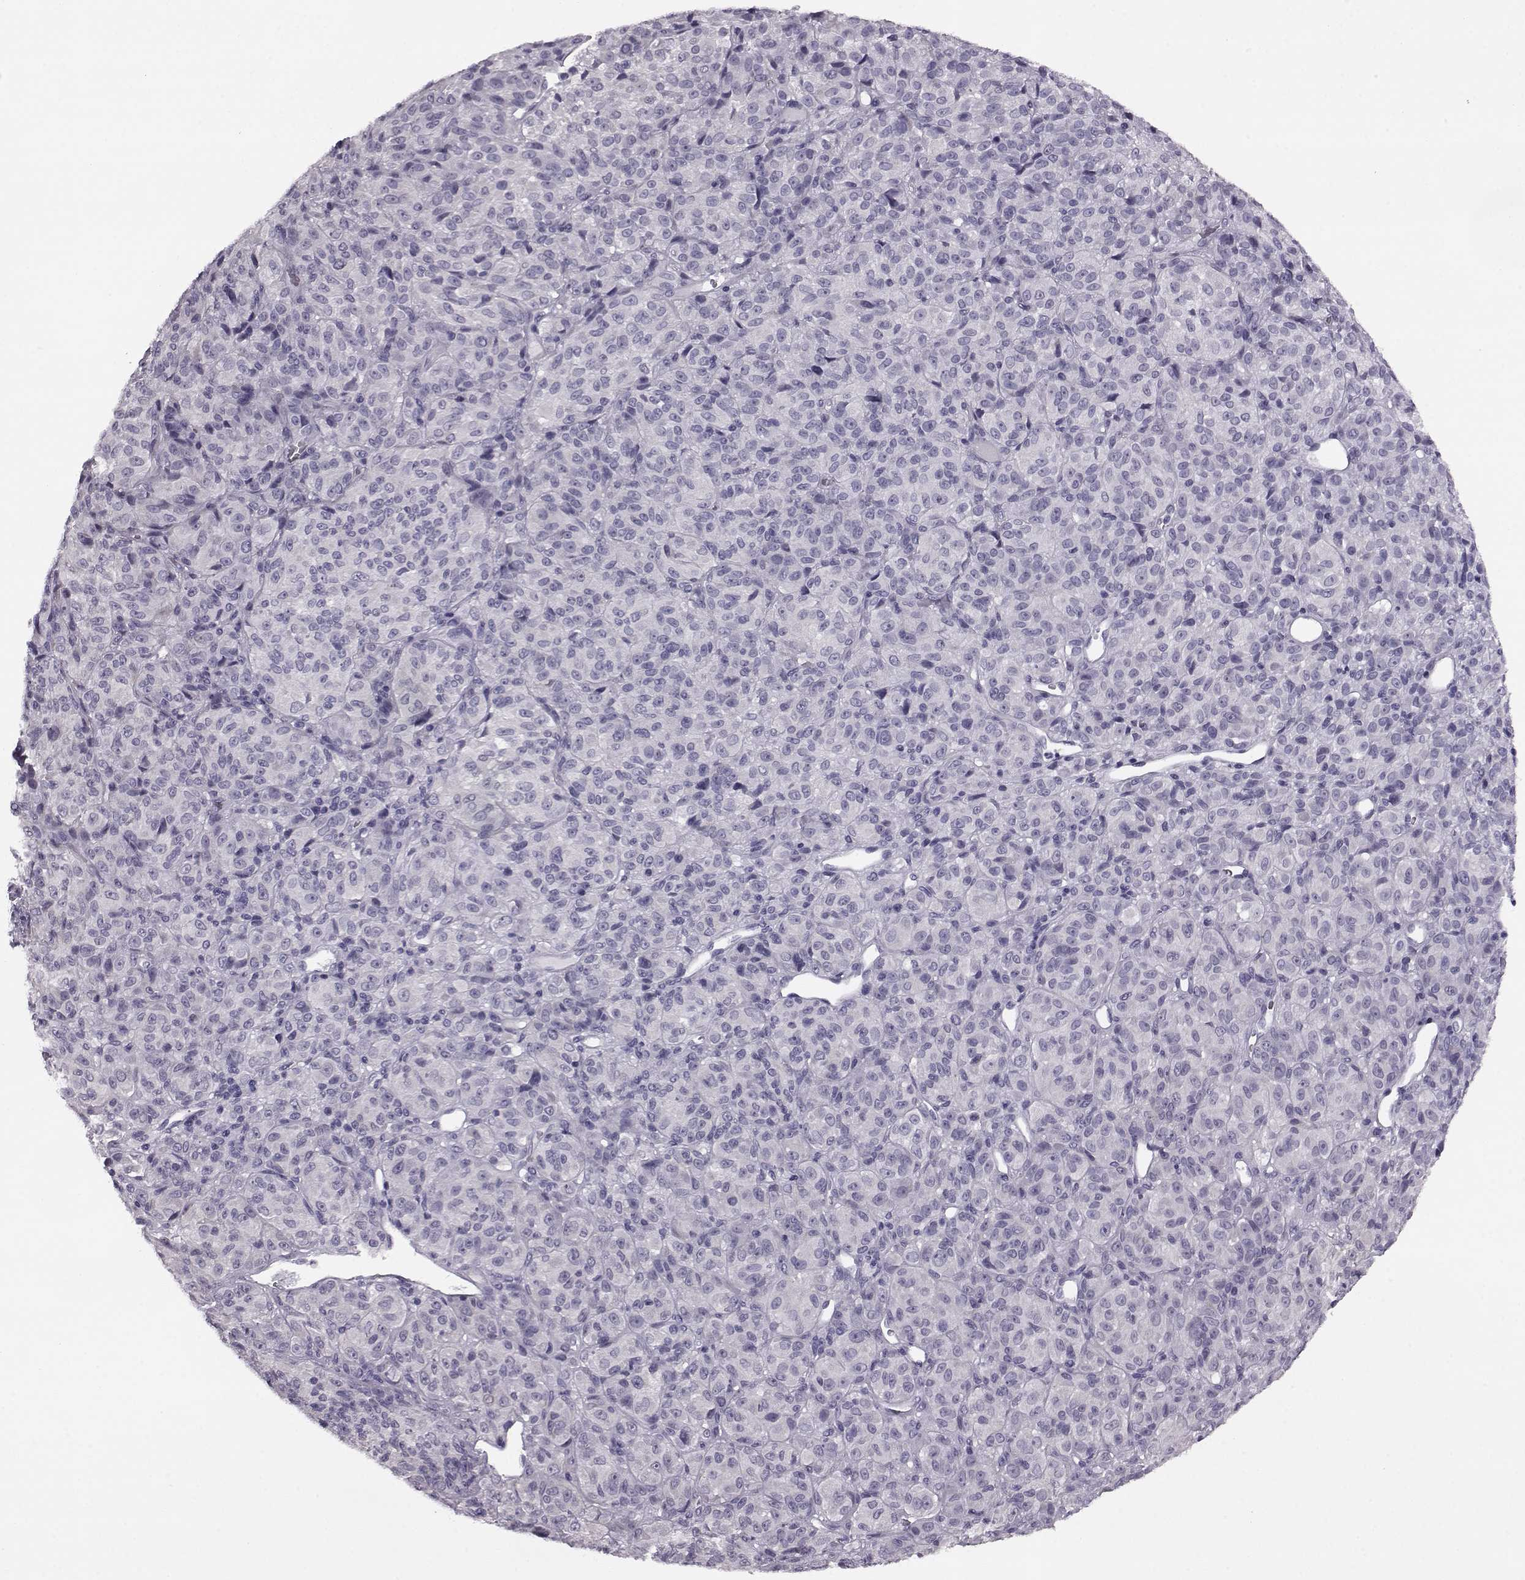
{"staining": {"intensity": "negative", "quantity": "none", "location": "none"}, "tissue": "melanoma", "cell_type": "Tumor cells", "image_type": "cancer", "snomed": [{"axis": "morphology", "description": "Malignant melanoma, Metastatic site"}, {"axis": "topography", "description": "Brain"}], "caption": "A micrograph of malignant melanoma (metastatic site) stained for a protein demonstrates no brown staining in tumor cells.", "gene": "ODAD4", "patient": {"sex": "female", "age": 56}}